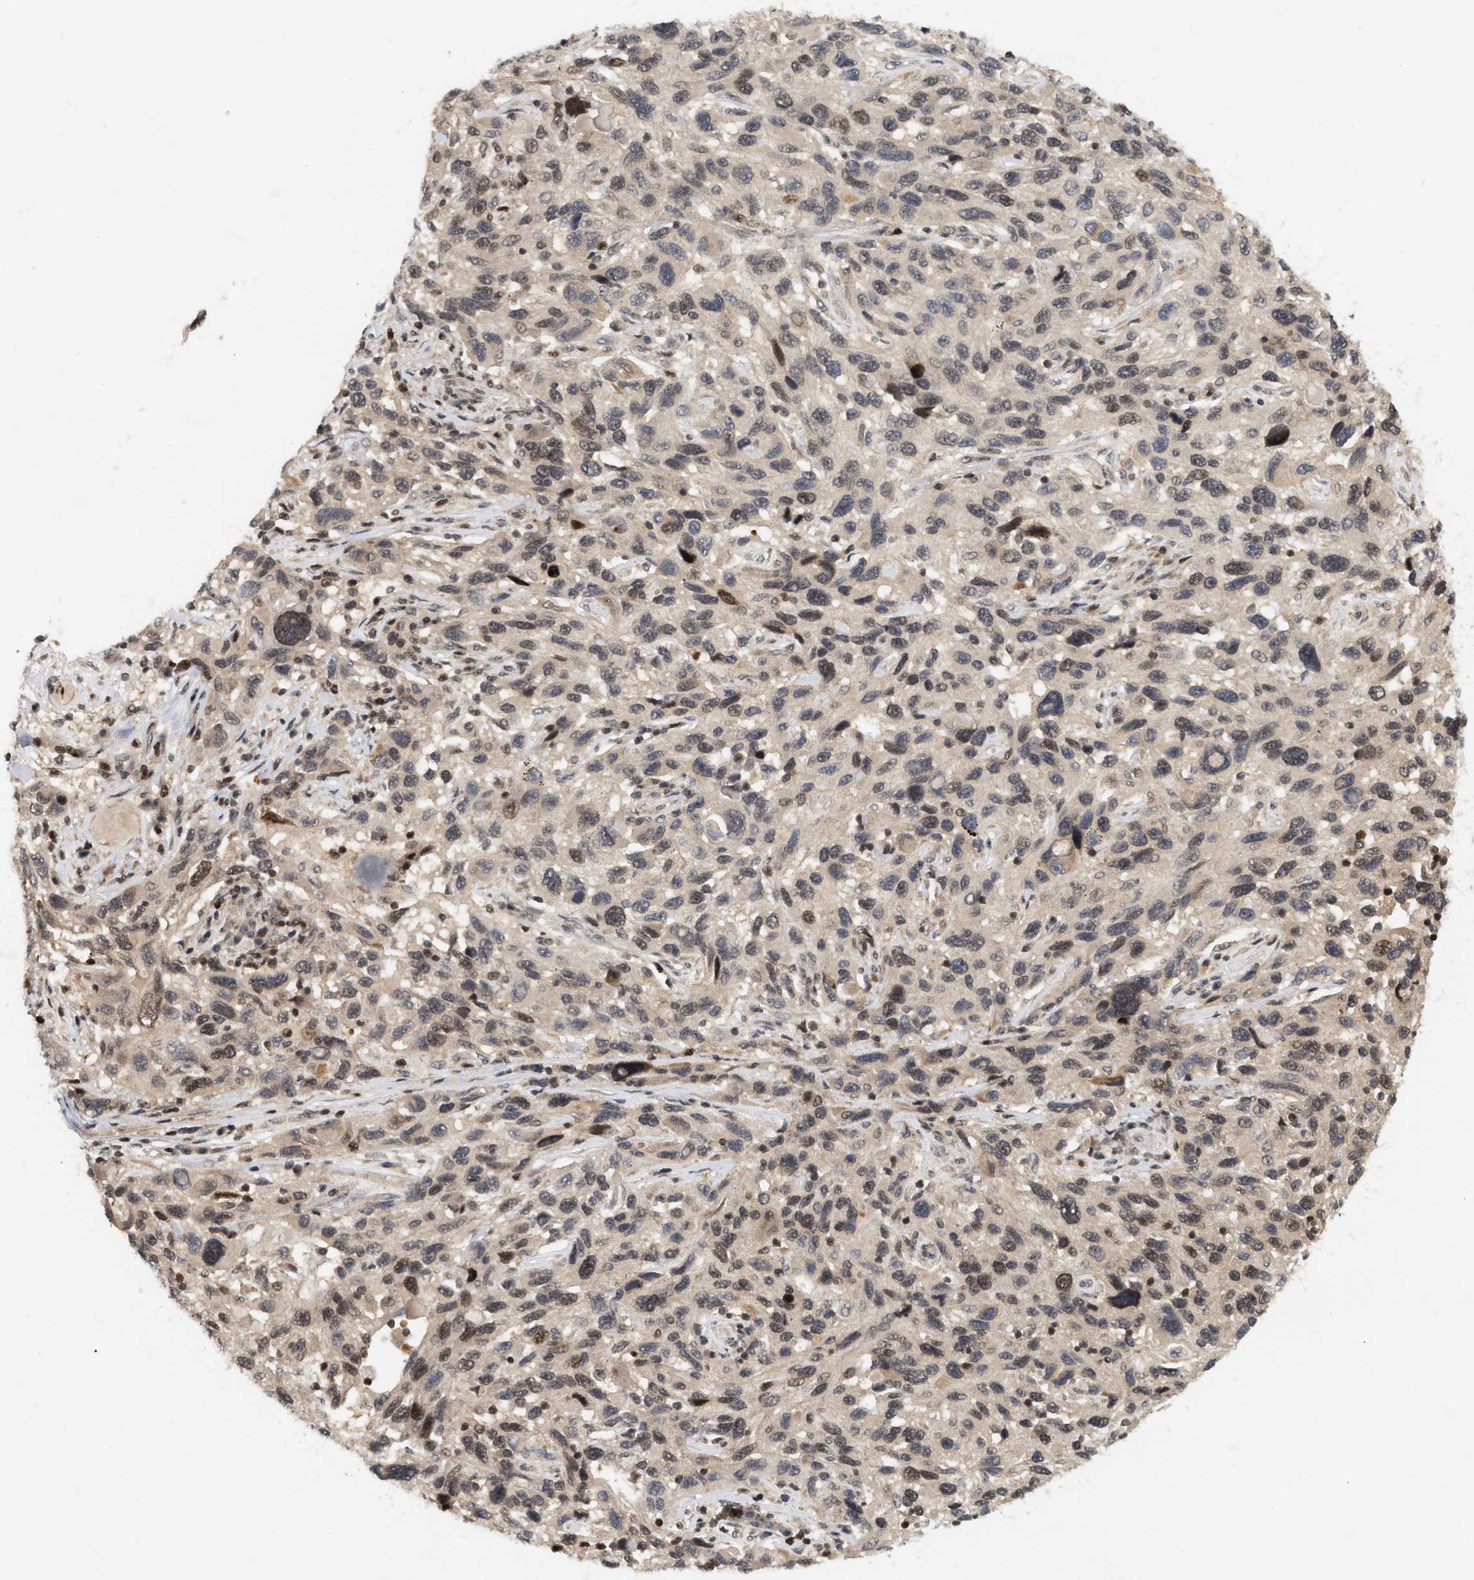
{"staining": {"intensity": "moderate", "quantity": "25%-75%", "location": "nuclear"}, "tissue": "melanoma", "cell_type": "Tumor cells", "image_type": "cancer", "snomed": [{"axis": "morphology", "description": "Malignant melanoma, NOS"}, {"axis": "topography", "description": "Skin"}], "caption": "This photomicrograph displays immunohistochemistry staining of human malignant melanoma, with medium moderate nuclear expression in about 25%-75% of tumor cells.", "gene": "NFE2L2", "patient": {"sex": "male", "age": 53}}